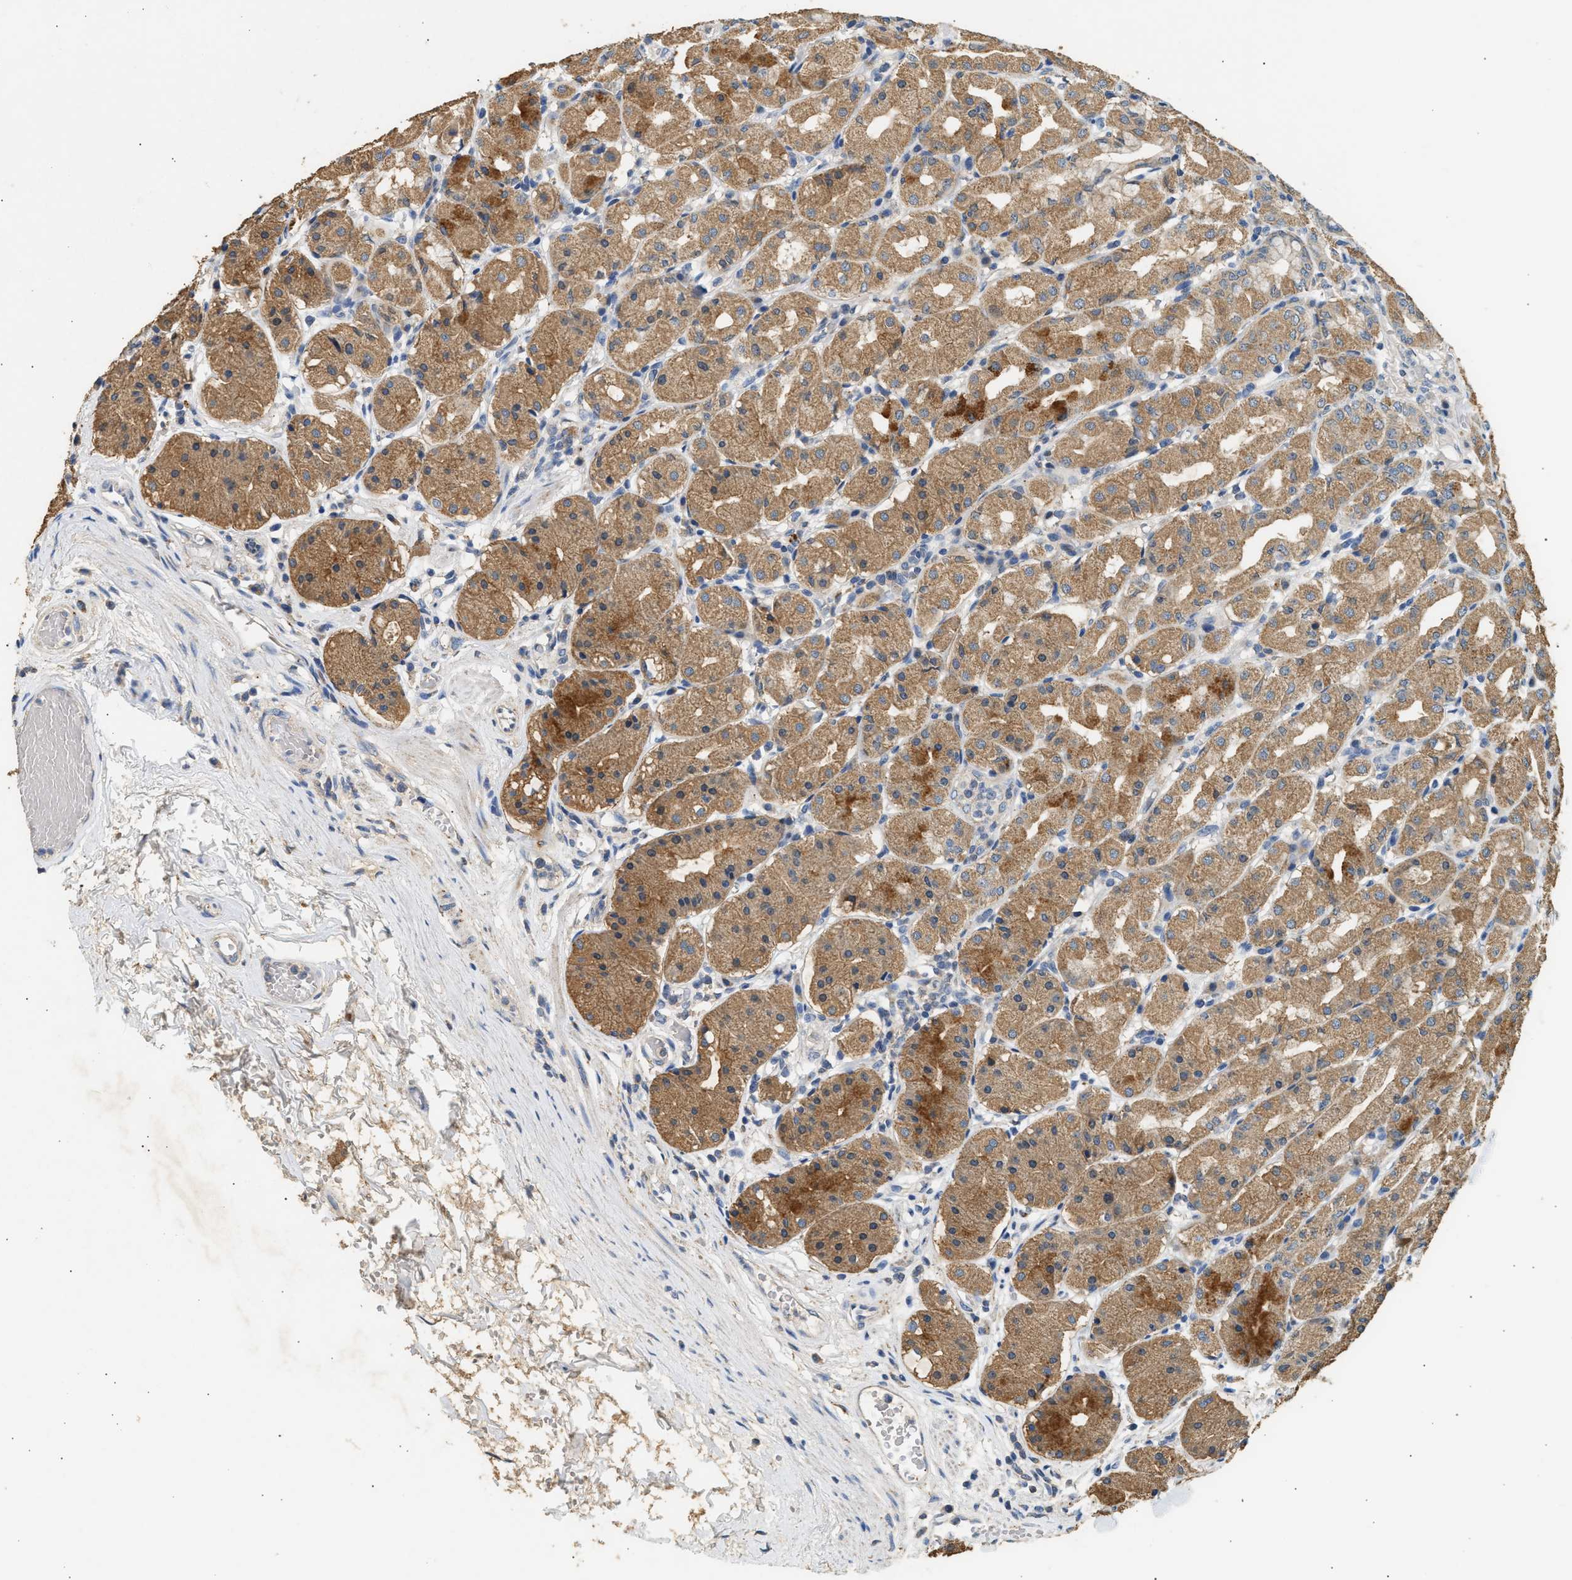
{"staining": {"intensity": "moderate", "quantity": ">75%", "location": "cytoplasmic/membranous"}, "tissue": "stomach", "cell_type": "Glandular cells", "image_type": "normal", "snomed": [{"axis": "morphology", "description": "Normal tissue, NOS"}, {"axis": "topography", "description": "Stomach"}, {"axis": "topography", "description": "Stomach, lower"}], "caption": "Stomach was stained to show a protein in brown. There is medium levels of moderate cytoplasmic/membranous staining in about >75% of glandular cells. (IHC, brightfield microscopy, high magnification).", "gene": "WDR31", "patient": {"sex": "female", "age": 56}}